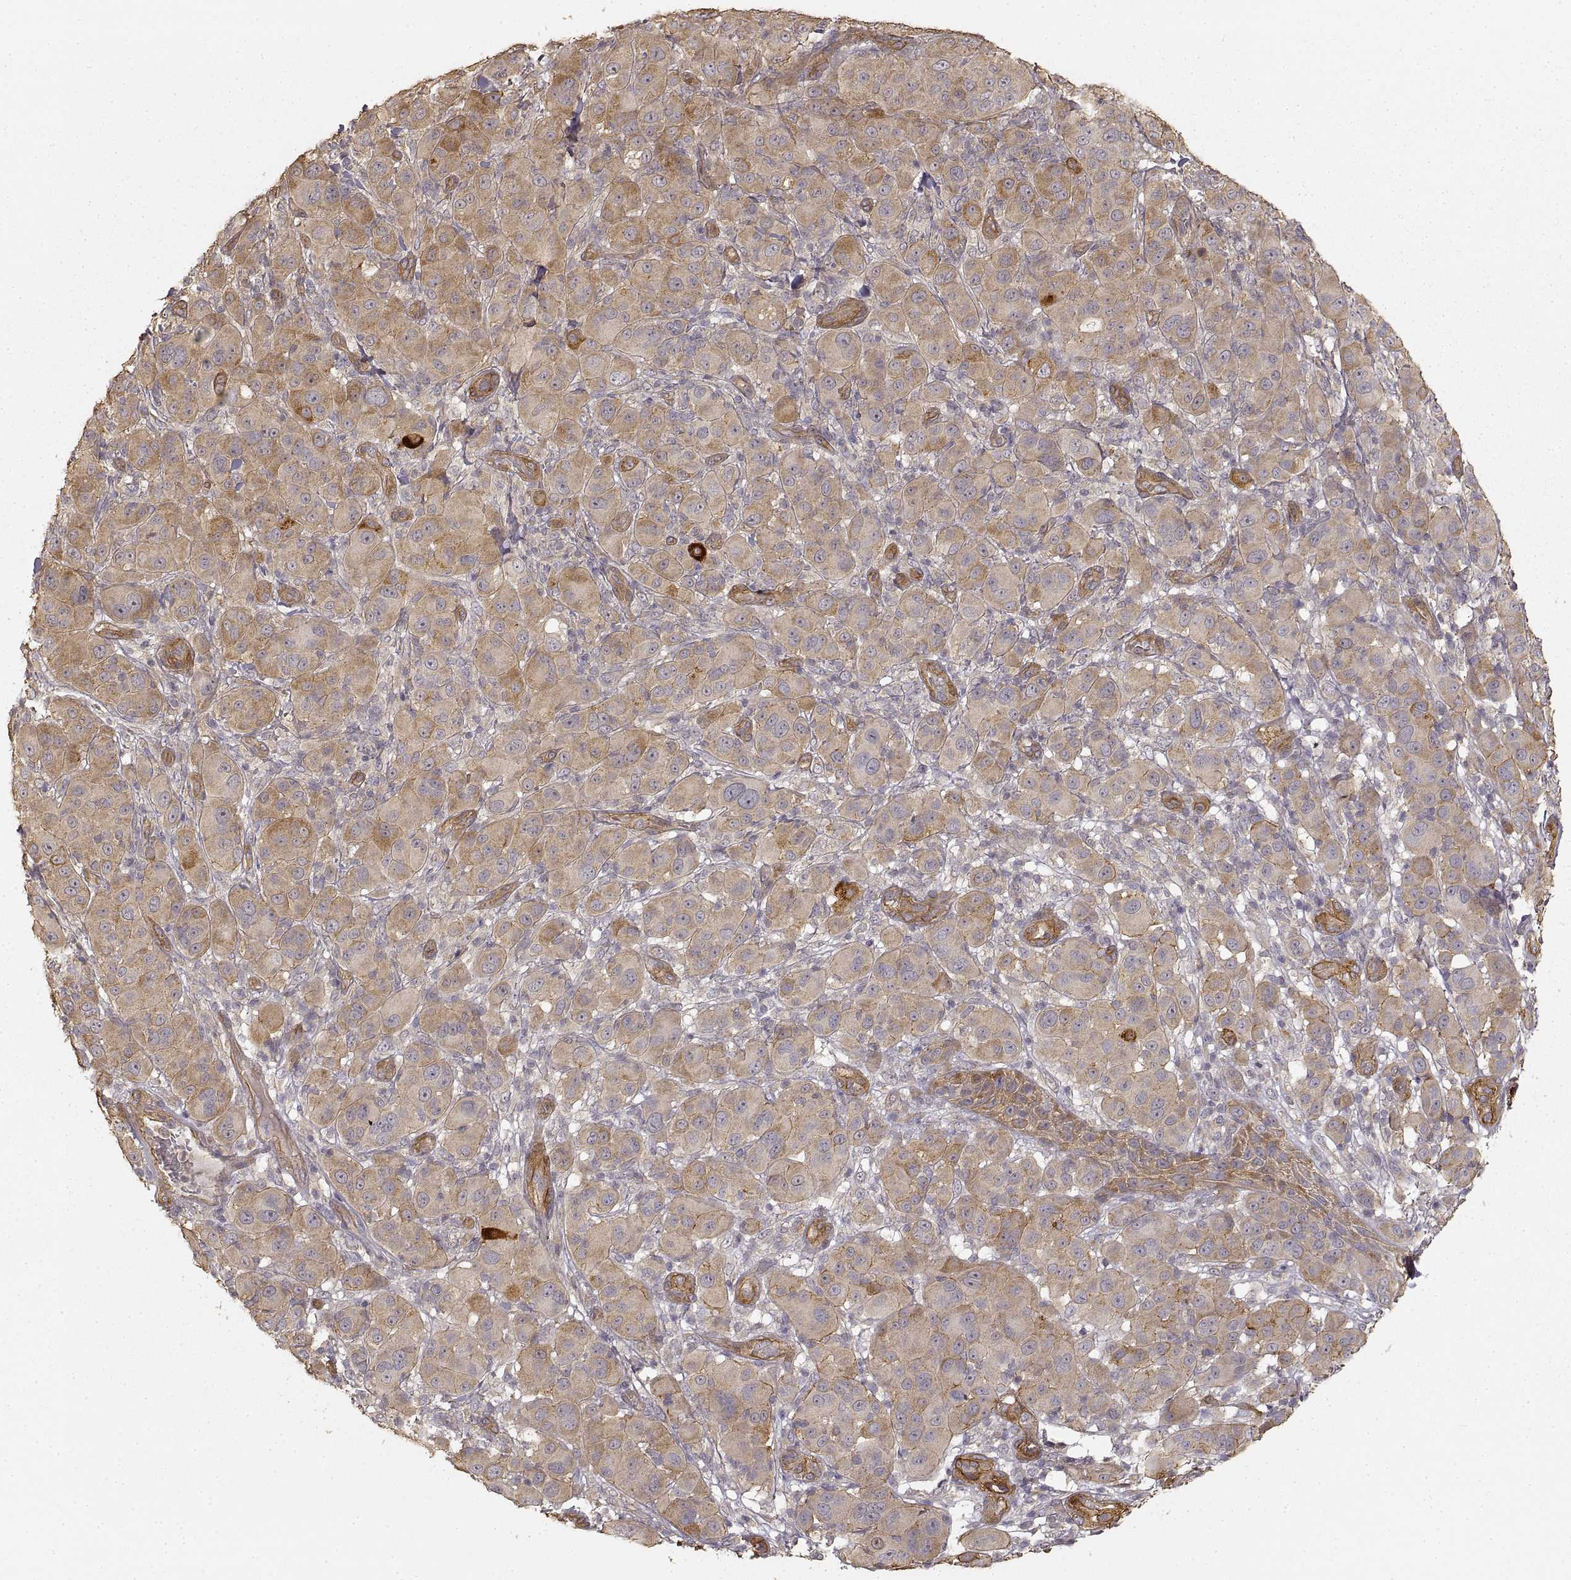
{"staining": {"intensity": "moderate", "quantity": "25%-75%", "location": "cytoplasmic/membranous"}, "tissue": "melanoma", "cell_type": "Tumor cells", "image_type": "cancer", "snomed": [{"axis": "morphology", "description": "Malignant melanoma, NOS"}, {"axis": "topography", "description": "Skin"}], "caption": "About 25%-75% of tumor cells in human melanoma reveal moderate cytoplasmic/membranous protein positivity as visualized by brown immunohistochemical staining.", "gene": "LAMA4", "patient": {"sex": "female", "age": 87}}